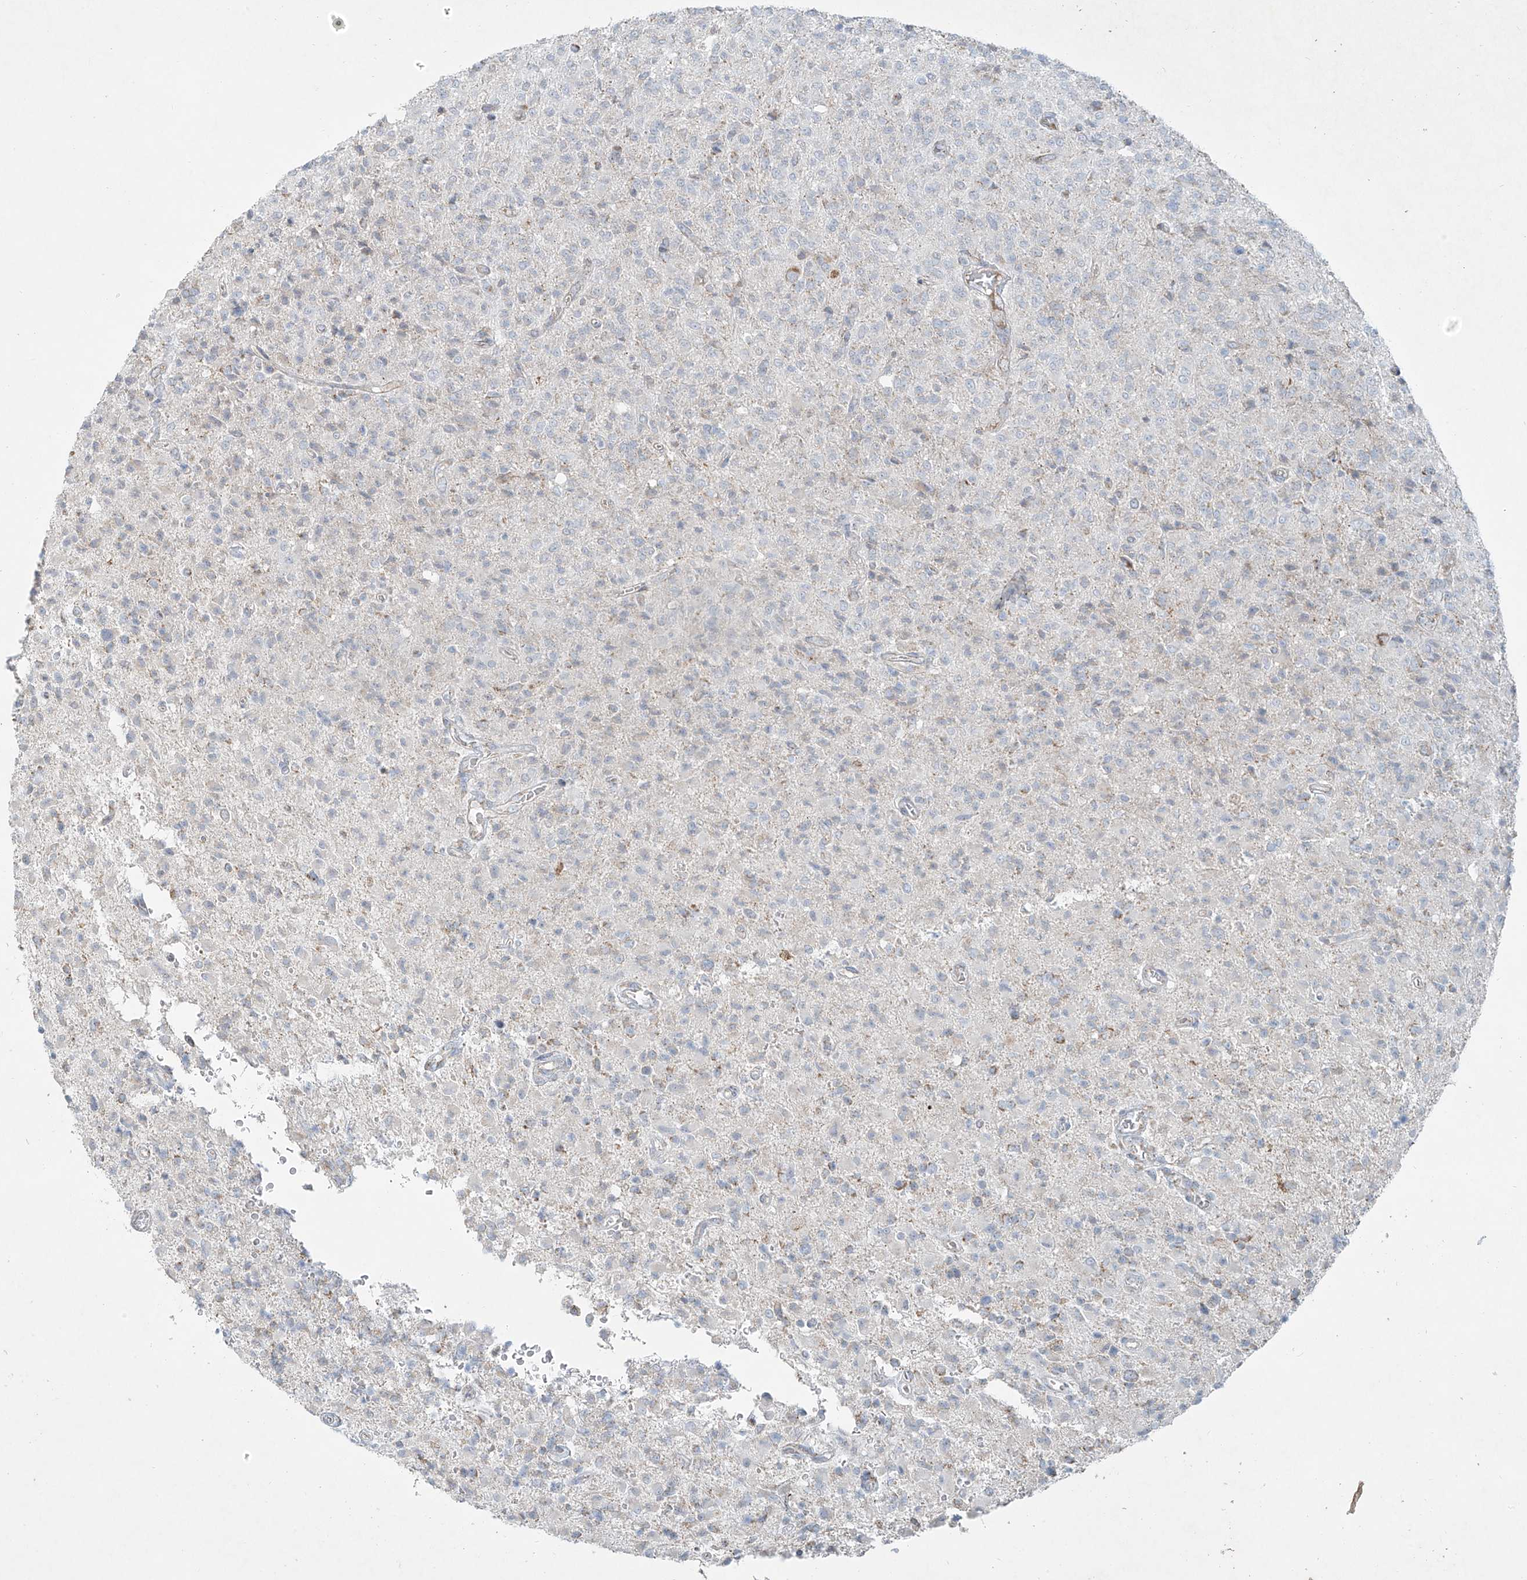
{"staining": {"intensity": "negative", "quantity": "none", "location": "none"}, "tissue": "glioma", "cell_type": "Tumor cells", "image_type": "cancer", "snomed": [{"axis": "morphology", "description": "Glioma, malignant, High grade"}, {"axis": "topography", "description": "Brain"}], "caption": "Micrograph shows no significant protein positivity in tumor cells of malignant glioma (high-grade).", "gene": "SMDT1", "patient": {"sex": "female", "age": 57}}